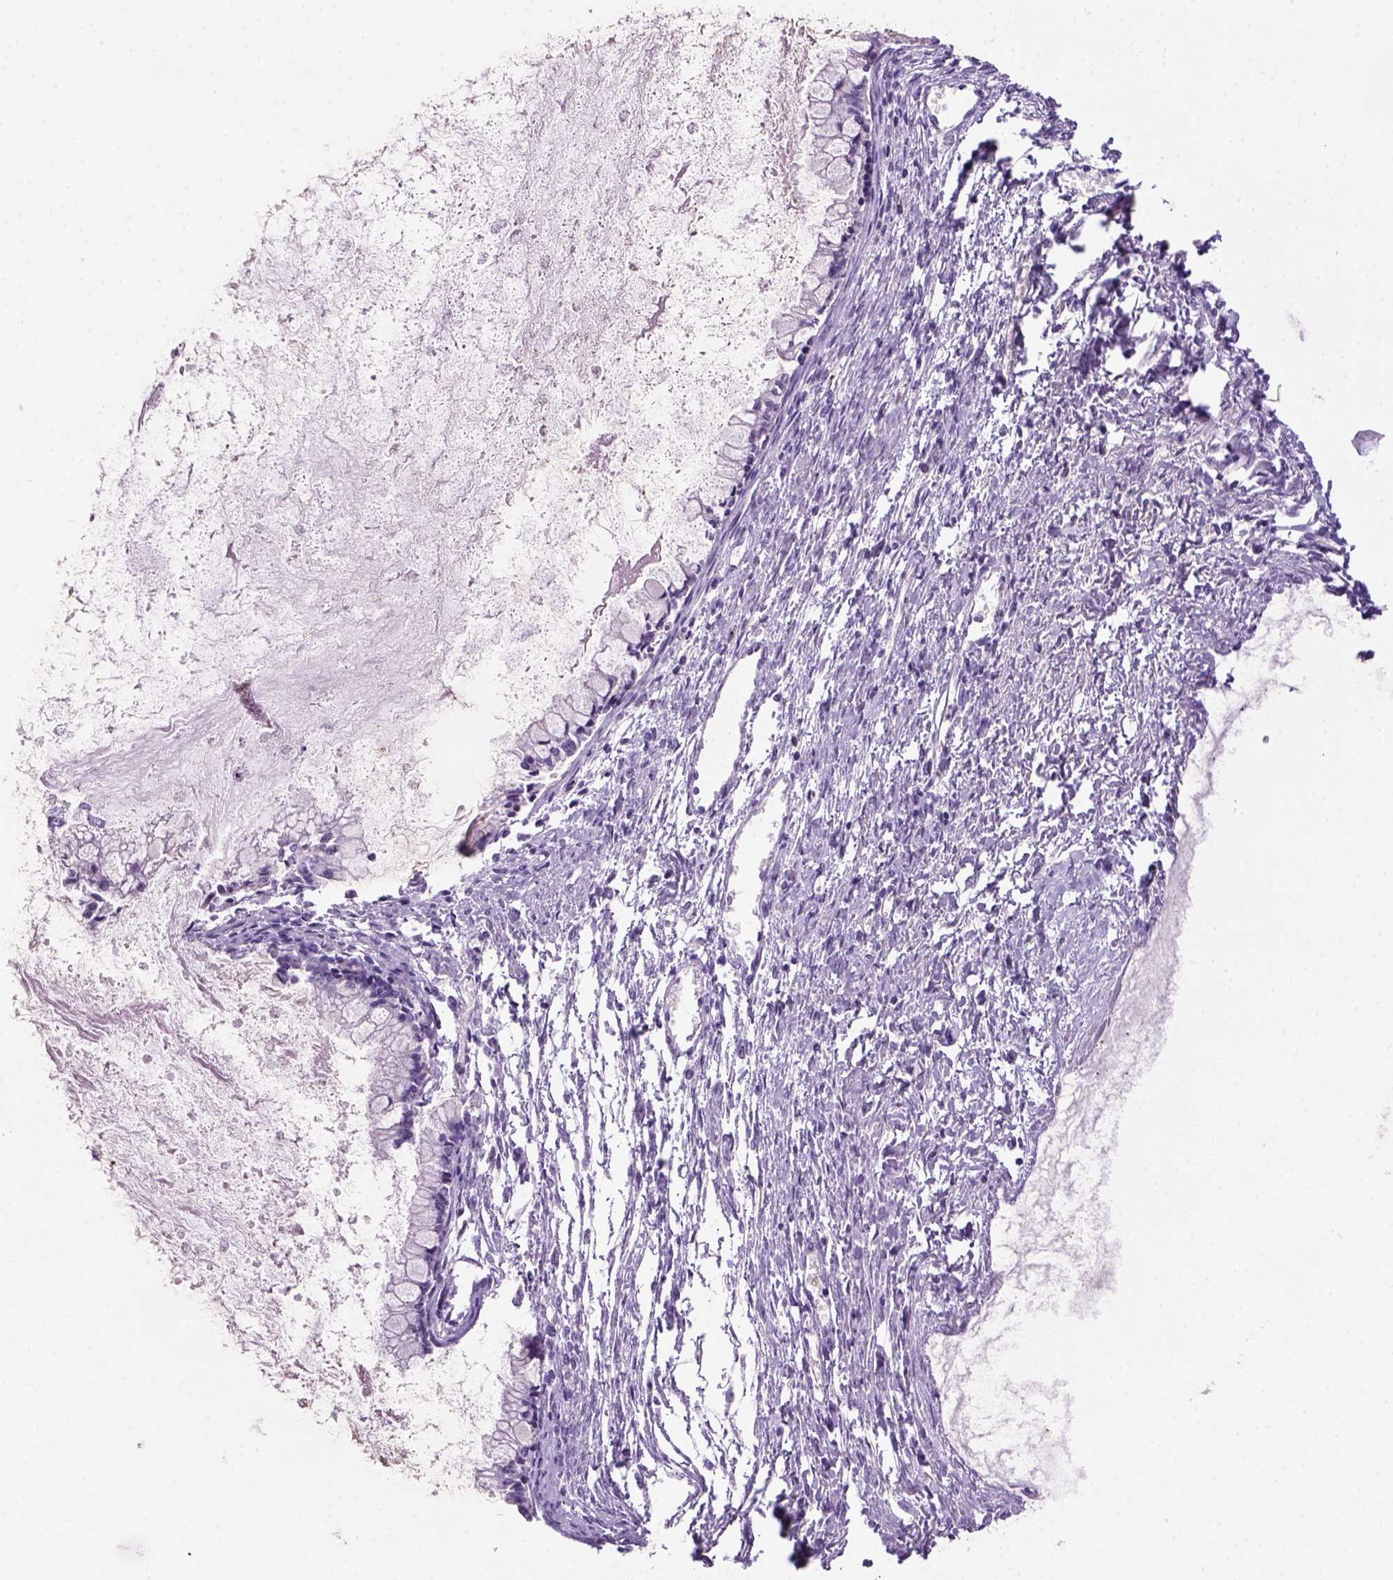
{"staining": {"intensity": "negative", "quantity": "none", "location": "none"}, "tissue": "ovarian cancer", "cell_type": "Tumor cells", "image_type": "cancer", "snomed": [{"axis": "morphology", "description": "Cystadenocarcinoma, mucinous, NOS"}, {"axis": "topography", "description": "Ovary"}], "caption": "The histopathology image exhibits no significant expression in tumor cells of ovarian mucinous cystadenocarcinoma. Brightfield microscopy of immunohistochemistry stained with DAB (brown) and hematoxylin (blue), captured at high magnification.", "gene": "DNAH11", "patient": {"sex": "female", "age": 67}}